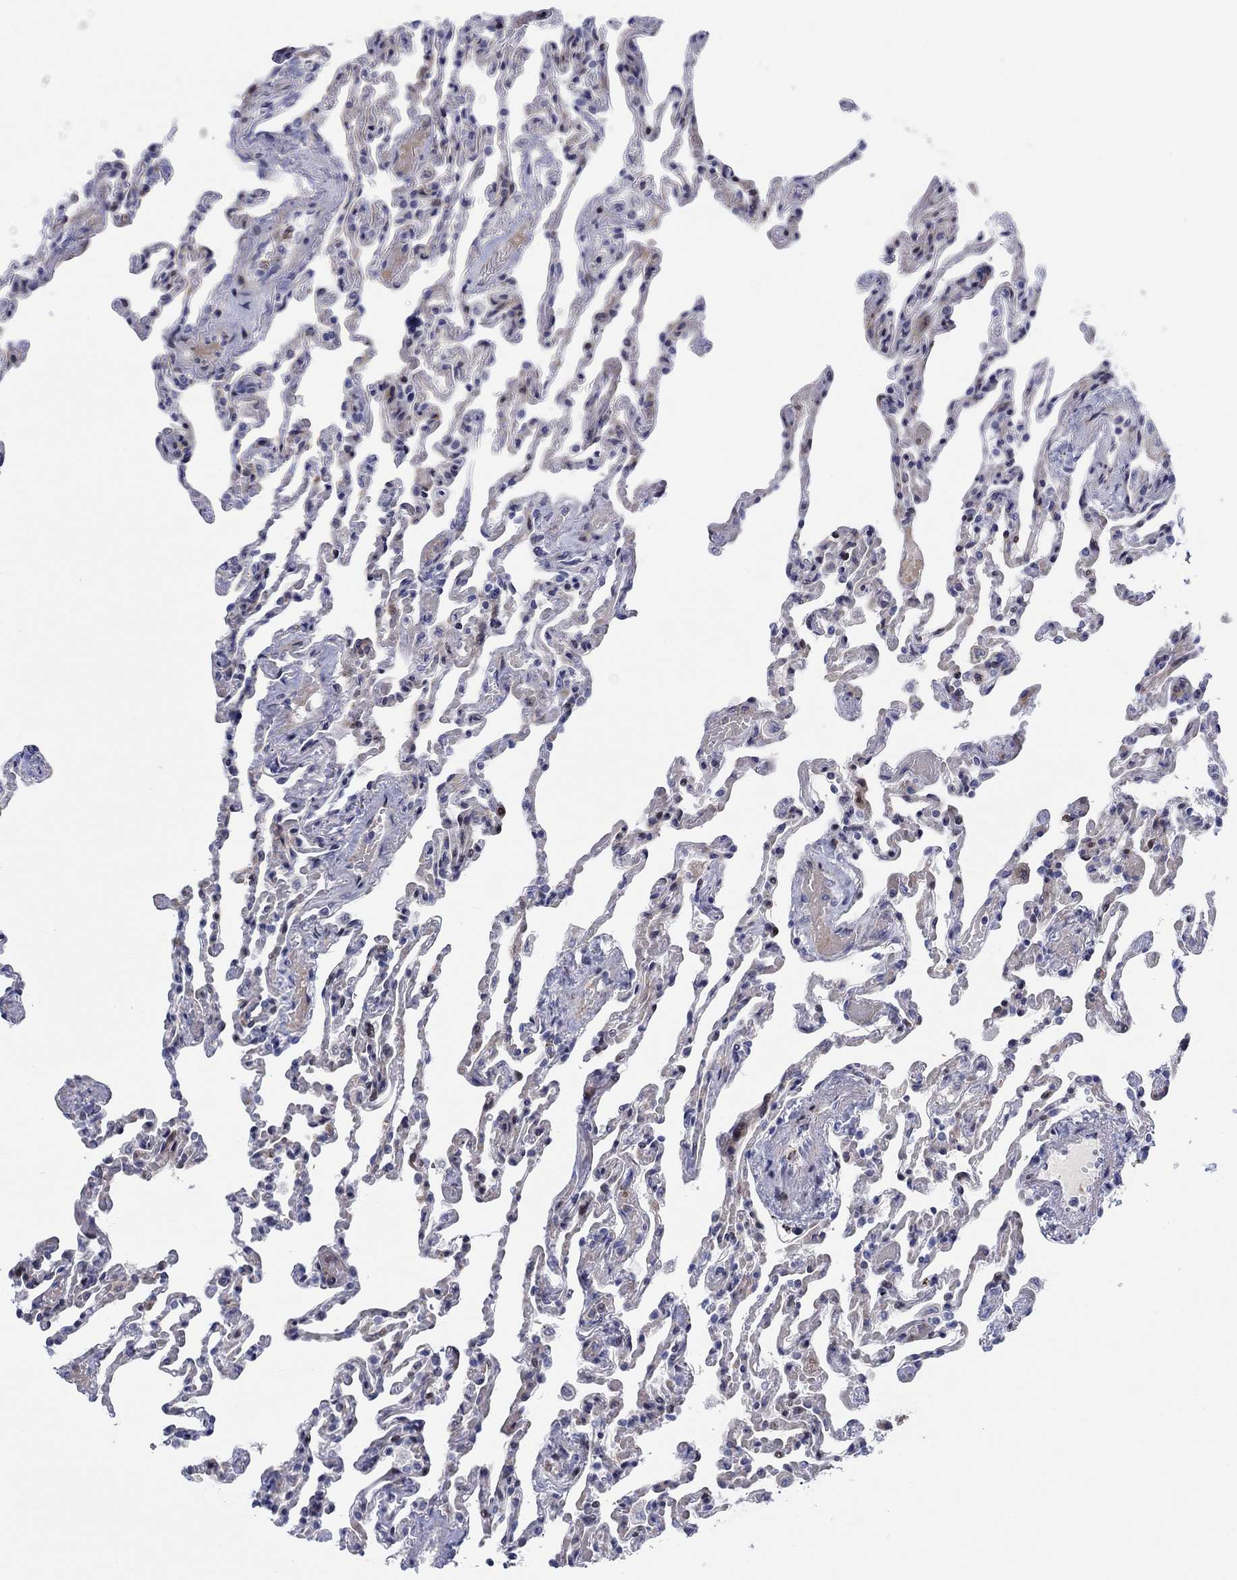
{"staining": {"intensity": "negative", "quantity": "none", "location": "none"}, "tissue": "lung", "cell_type": "Alveolar cells", "image_type": "normal", "snomed": [{"axis": "morphology", "description": "Normal tissue, NOS"}, {"axis": "topography", "description": "Lung"}], "caption": "Immunohistochemical staining of normal lung shows no significant positivity in alveolar cells.", "gene": "ARHGAP36", "patient": {"sex": "female", "age": 43}}